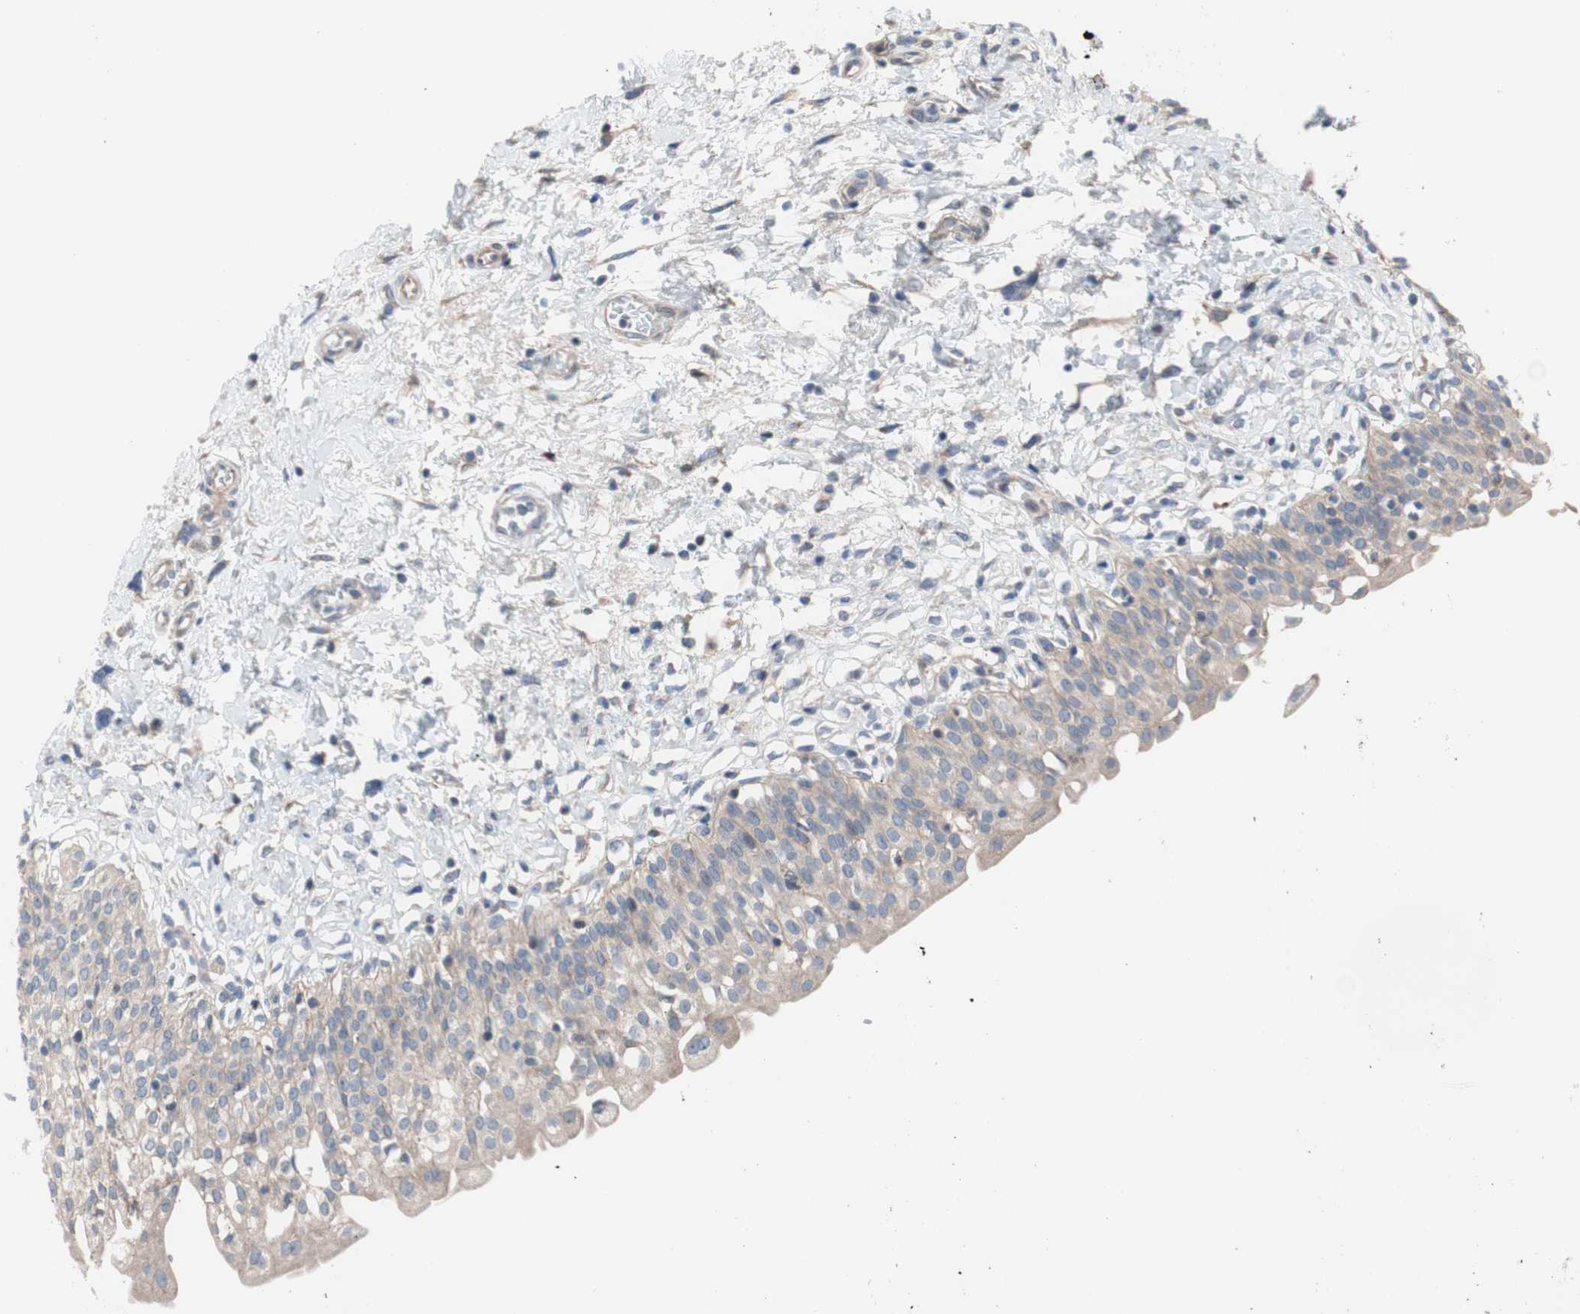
{"staining": {"intensity": "weak", "quantity": ">75%", "location": "cytoplasmic/membranous"}, "tissue": "urinary bladder", "cell_type": "Urothelial cells", "image_type": "normal", "snomed": [{"axis": "morphology", "description": "Normal tissue, NOS"}, {"axis": "topography", "description": "Urinary bladder"}], "caption": "IHC histopathology image of normal human urinary bladder stained for a protein (brown), which reveals low levels of weak cytoplasmic/membranous expression in about >75% of urothelial cells.", "gene": "KANSL1", "patient": {"sex": "male", "age": 55}}